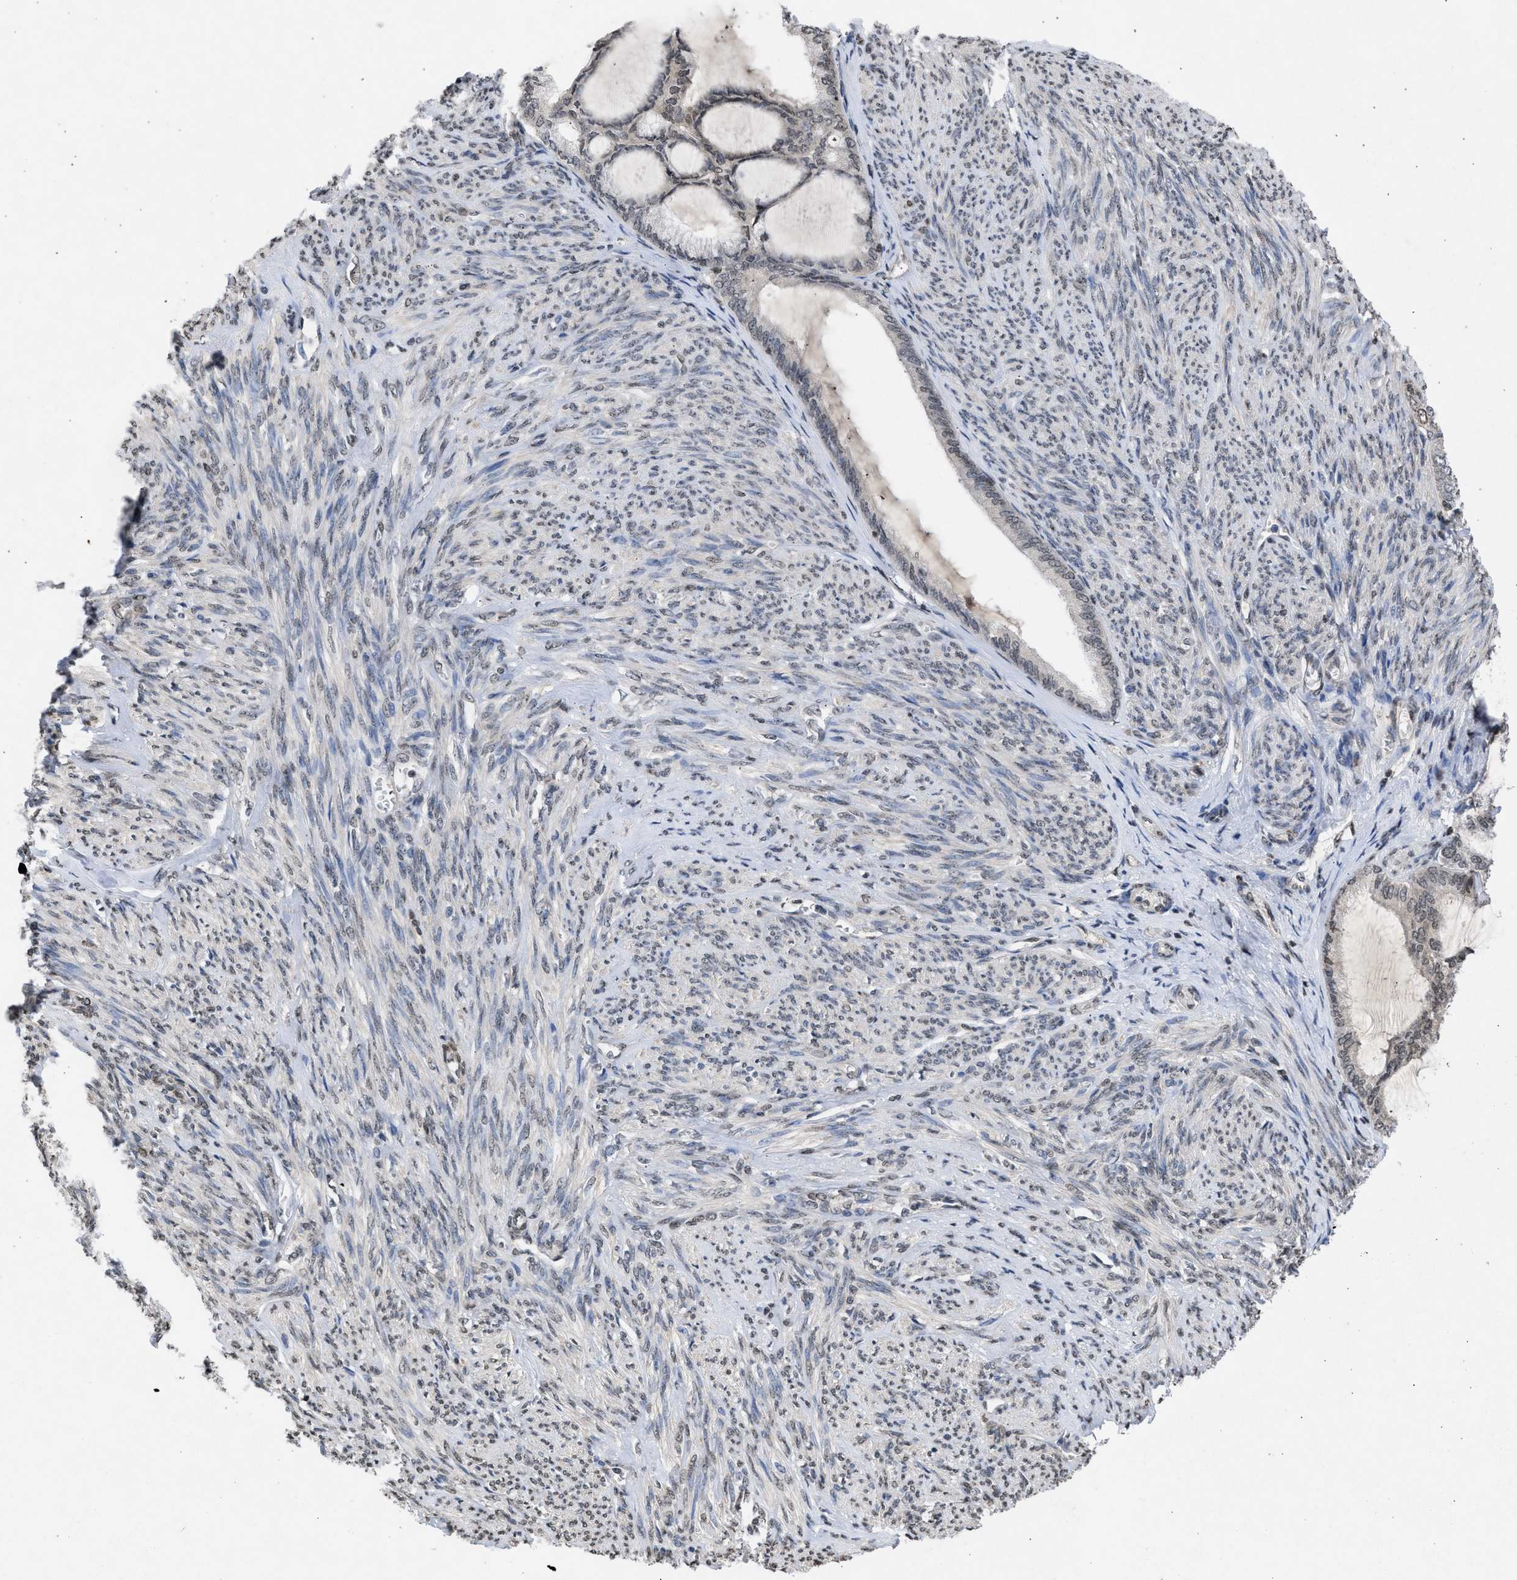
{"staining": {"intensity": "moderate", "quantity": "25%-75%", "location": "nuclear"}, "tissue": "endometrial cancer", "cell_type": "Tumor cells", "image_type": "cancer", "snomed": [{"axis": "morphology", "description": "Adenocarcinoma, NOS"}, {"axis": "topography", "description": "Endometrium"}], "caption": "This micrograph displays endometrial cancer (adenocarcinoma) stained with immunohistochemistry to label a protein in brown. The nuclear of tumor cells show moderate positivity for the protein. Nuclei are counter-stained blue.", "gene": "NUP35", "patient": {"sex": "female", "age": 86}}